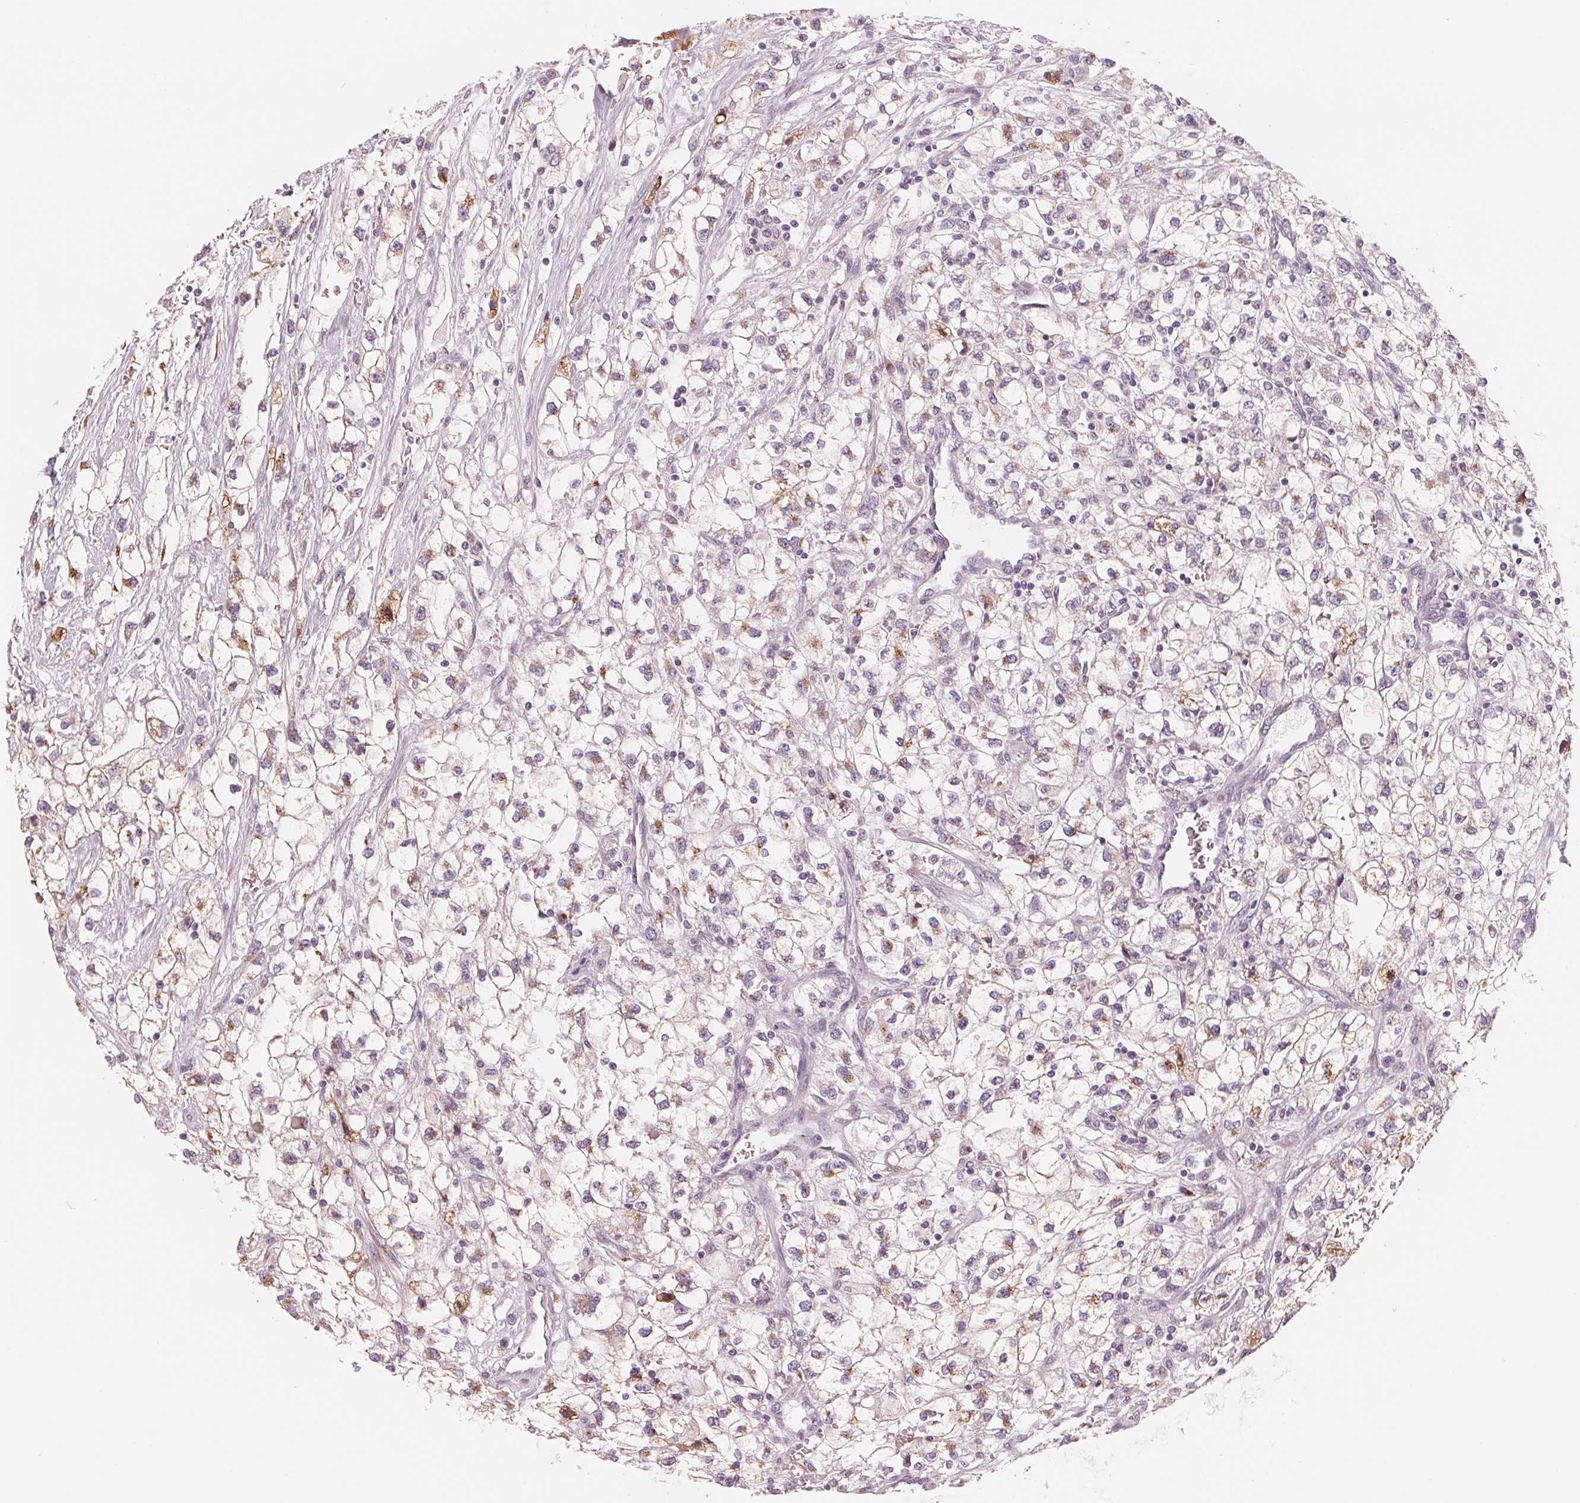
{"staining": {"intensity": "moderate", "quantity": "<25%", "location": "cytoplasmic/membranous"}, "tissue": "renal cancer", "cell_type": "Tumor cells", "image_type": "cancer", "snomed": [{"axis": "morphology", "description": "Adenocarcinoma, NOS"}, {"axis": "topography", "description": "Kidney"}], "caption": "IHC staining of renal adenocarcinoma, which displays low levels of moderate cytoplasmic/membranous staining in about <25% of tumor cells indicating moderate cytoplasmic/membranous protein staining. The staining was performed using DAB (3,3'-diaminobenzidine) (brown) for protein detection and nuclei were counterstained in hematoxylin (blue).", "gene": "IL9R", "patient": {"sex": "male", "age": 59}}